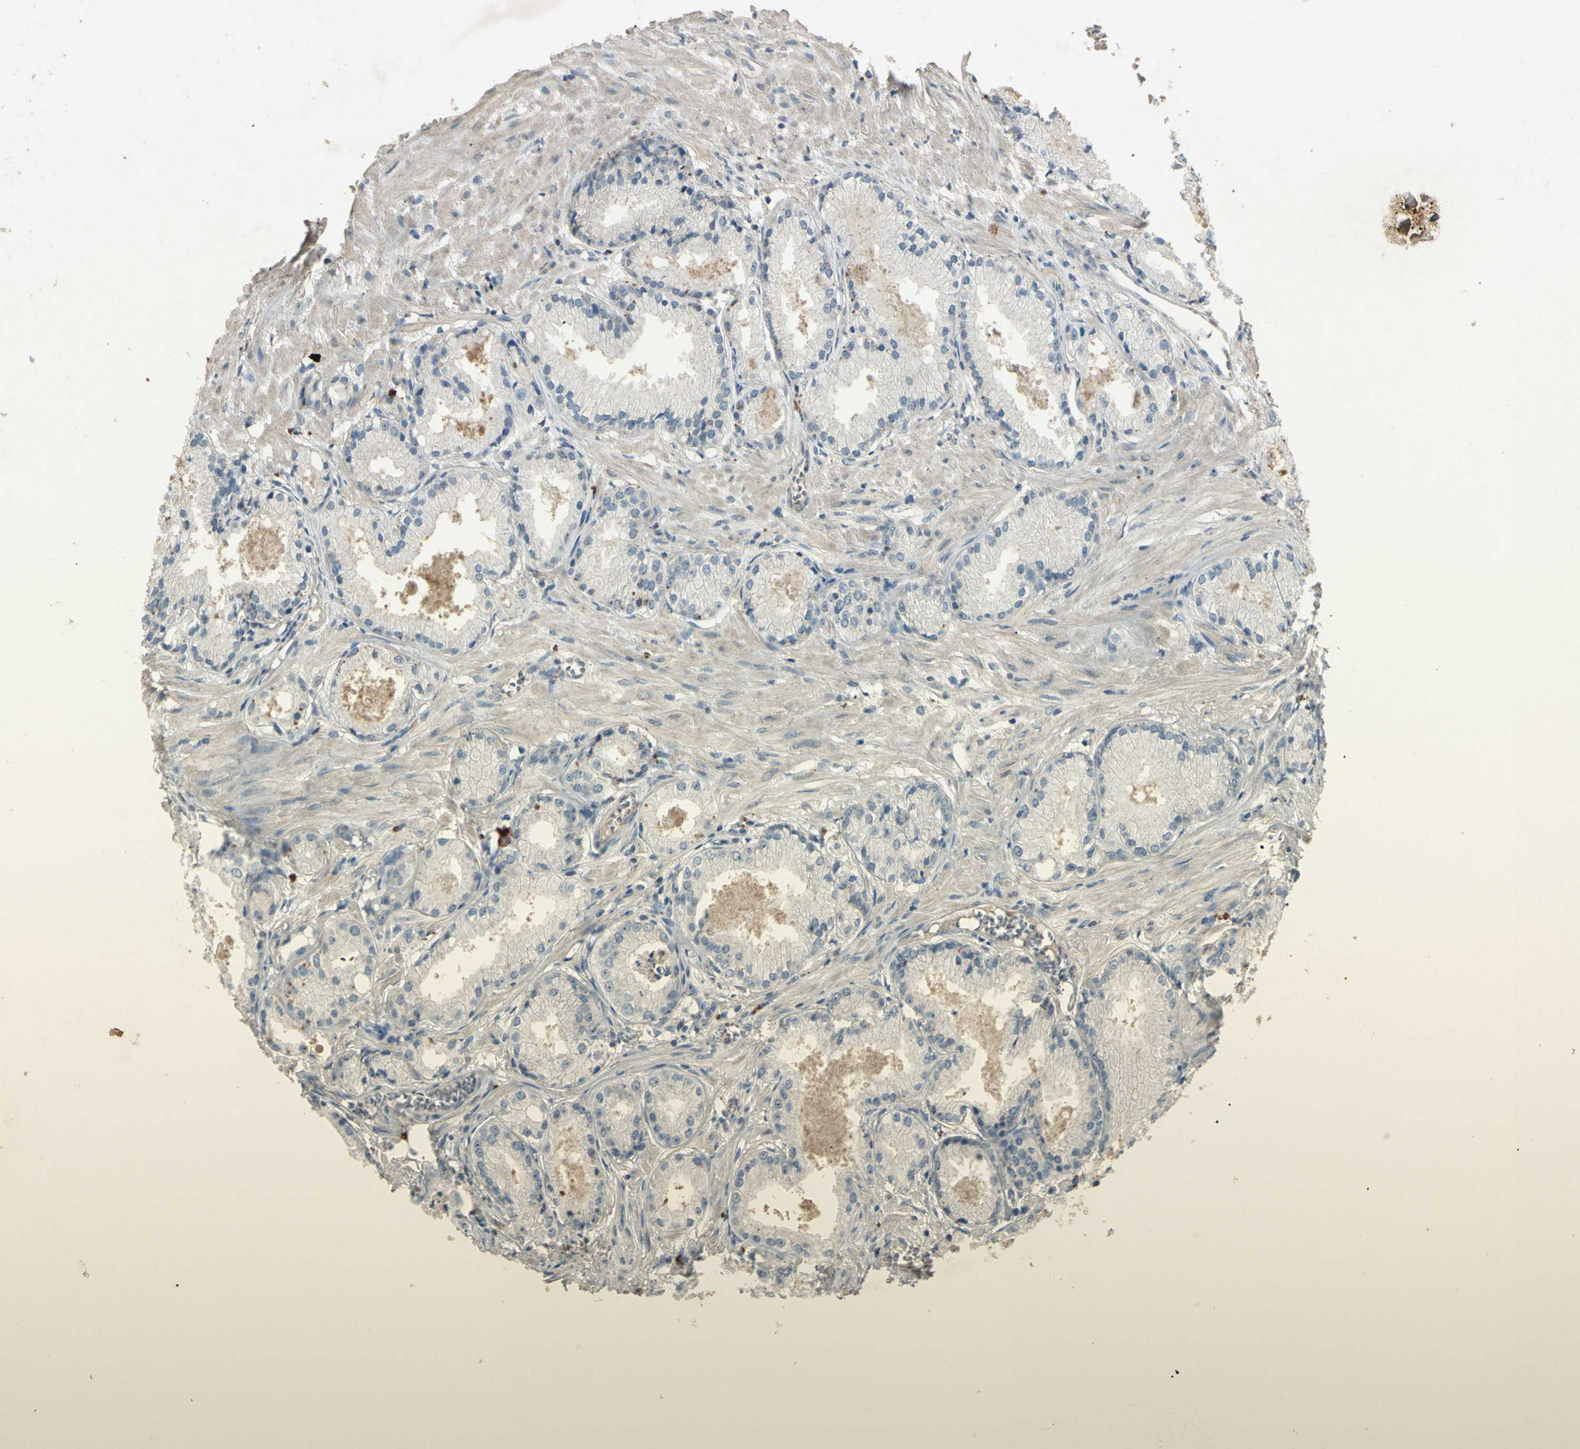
{"staining": {"intensity": "negative", "quantity": "none", "location": "none"}, "tissue": "prostate cancer", "cell_type": "Tumor cells", "image_type": "cancer", "snomed": [{"axis": "morphology", "description": "Adenocarcinoma, Low grade"}, {"axis": "topography", "description": "Prostate"}], "caption": "IHC micrograph of adenocarcinoma (low-grade) (prostate) stained for a protein (brown), which reveals no expression in tumor cells.", "gene": "TIMM21", "patient": {"sex": "male", "age": 72}}